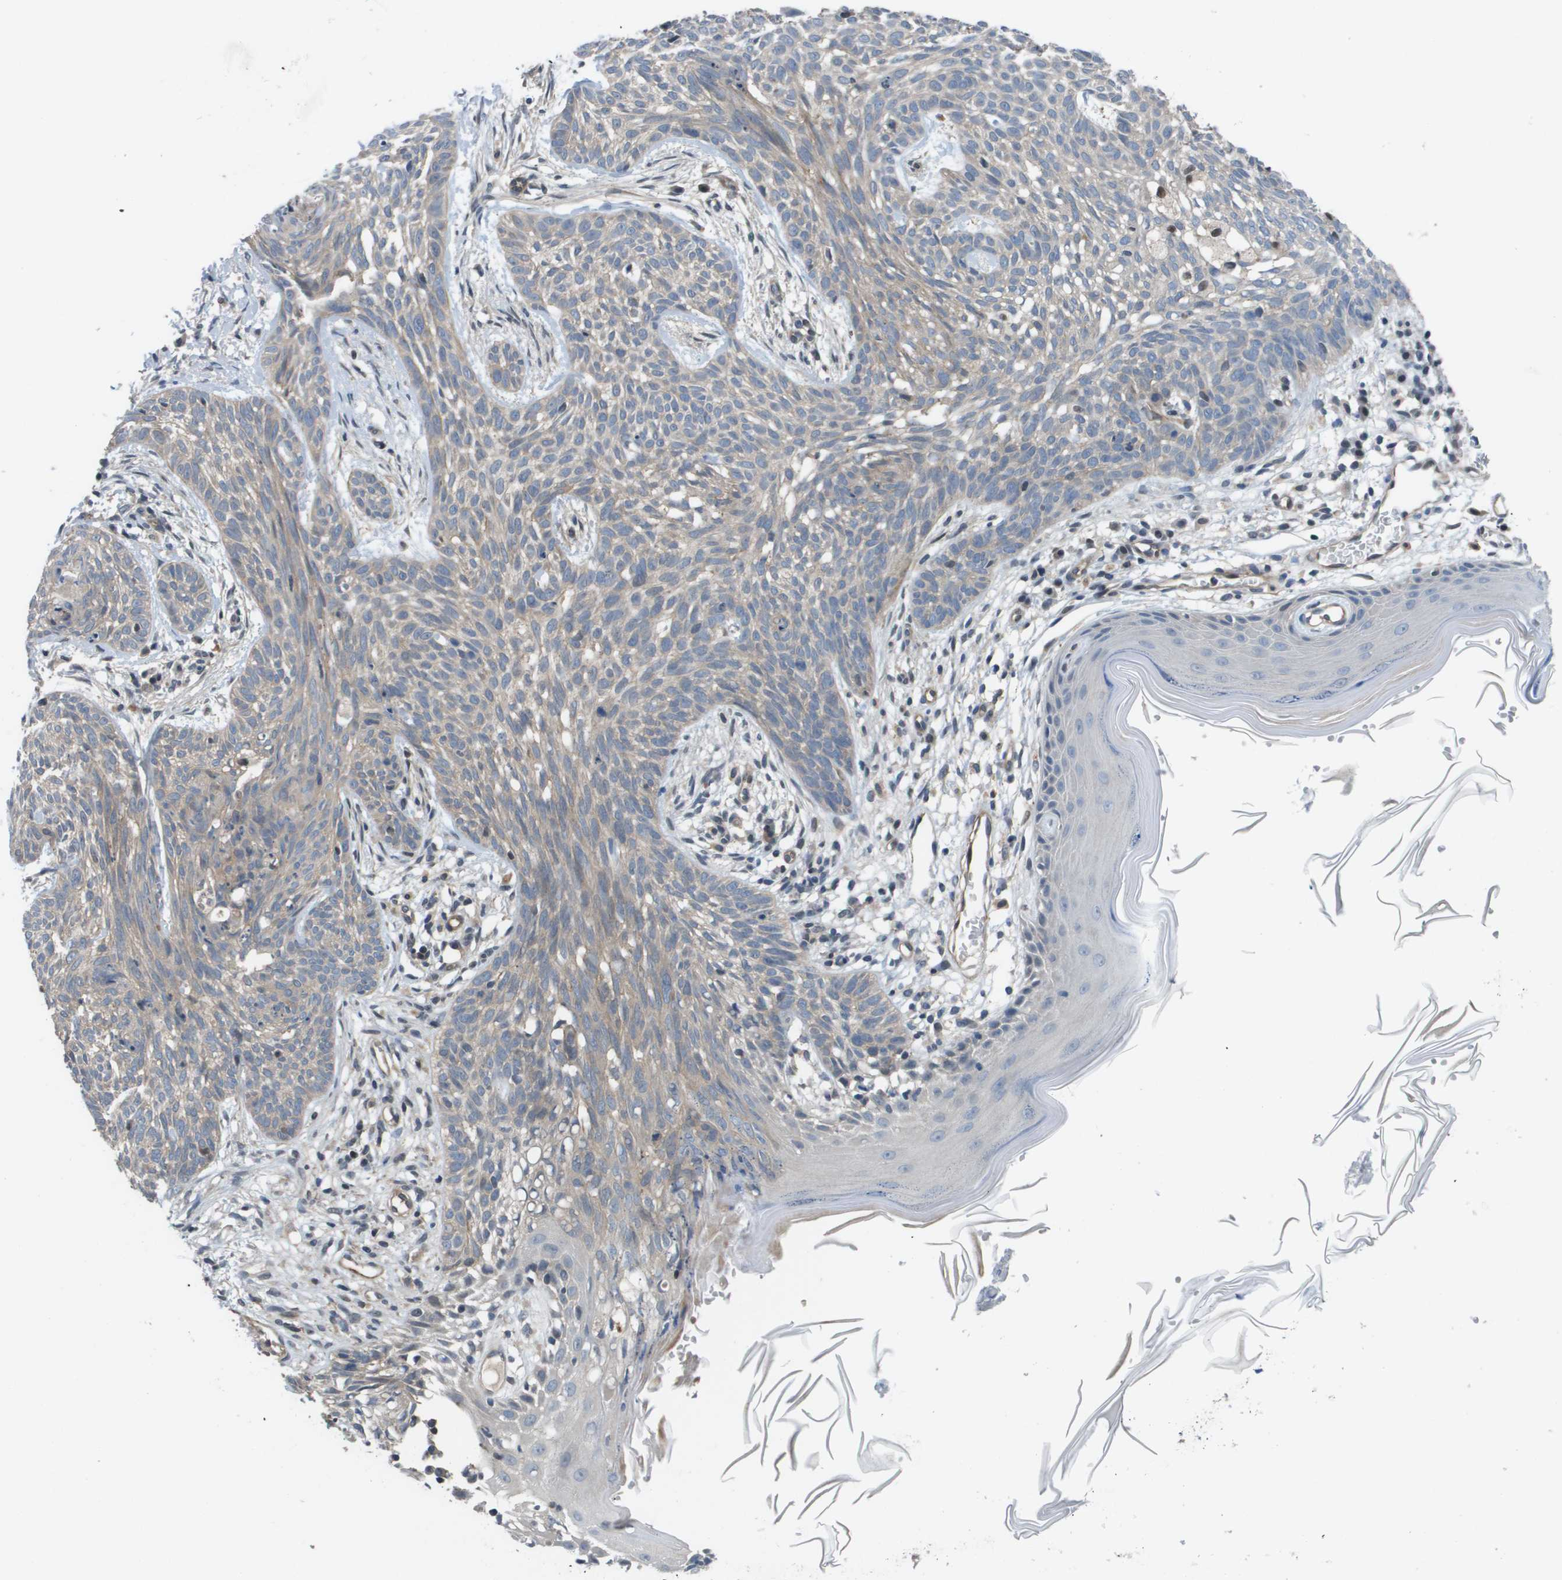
{"staining": {"intensity": "weak", "quantity": "25%-75%", "location": "cytoplasmic/membranous"}, "tissue": "skin cancer", "cell_type": "Tumor cells", "image_type": "cancer", "snomed": [{"axis": "morphology", "description": "Basal cell carcinoma"}, {"axis": "topography", "description": "Skin"}], "caption": "The photomicrograph displays a brown stain indicating the presence of a protein in the cytoplasmic/membranous of tumor cells in skin cancer (basal cell carcinoma).", "gene": "ENPP5", "patient": {"sex": "female", "age": 59}}